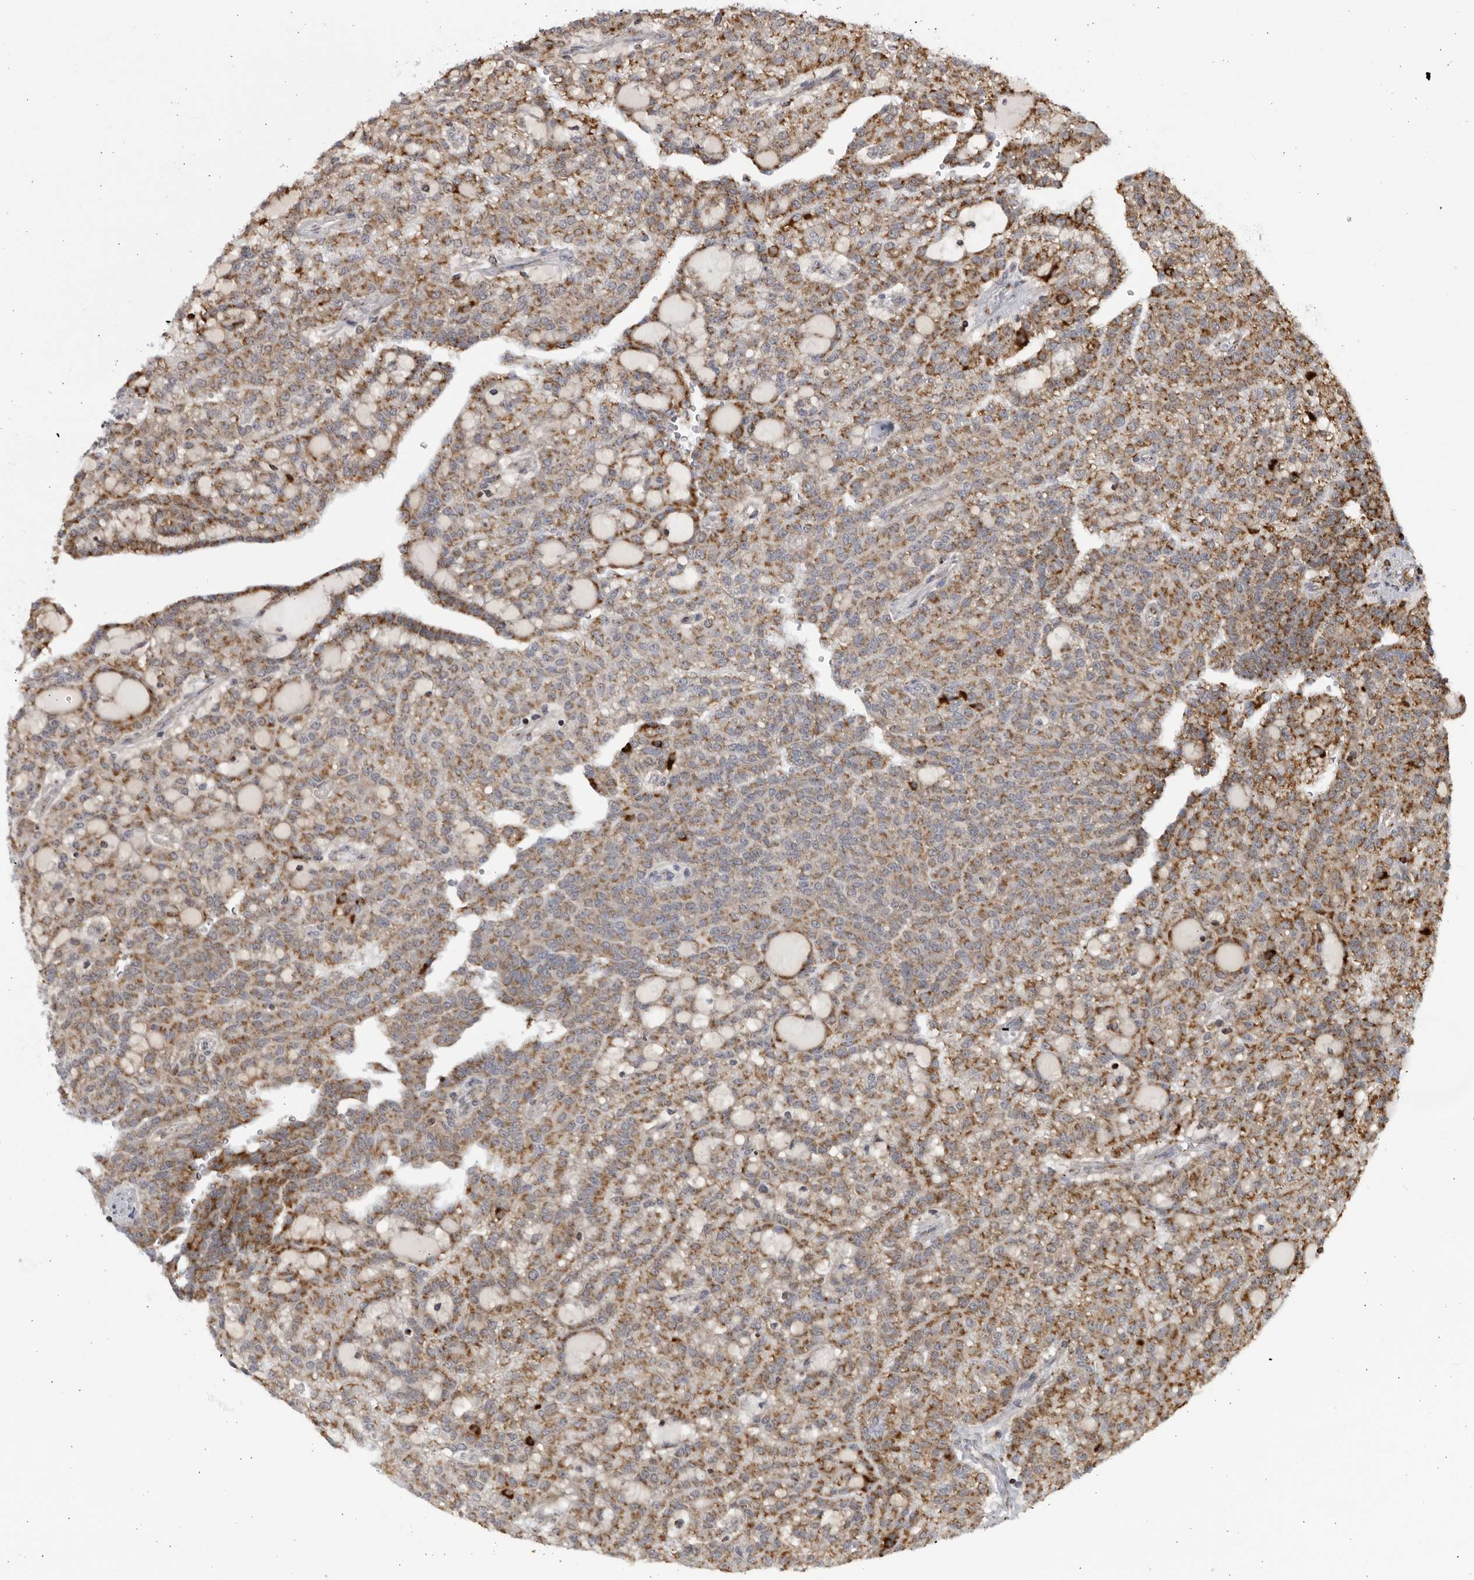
{"staining": {"intensity": "moderate", "quantity": ">75%", "location": "cytoplasmic/membranous"}, "tissue": "renal cancer", "cell_type": "Tumor cells", "image_type": "cancer", "snomed": [{"axis": "morphology", "description": "Adenocarcinoma, NOS"}, {"axis": "topography", "description": "Kidney"}], "caption": "Renal cancer (adenocarcinoma) tissue demonstrates moderate cytoplasmic/membranous positivity in approximately >75% of tumor cells, visualized by immunohistochemistry.", "gene": "RBM34", "patient": {"sex": "male", "age": 63}}